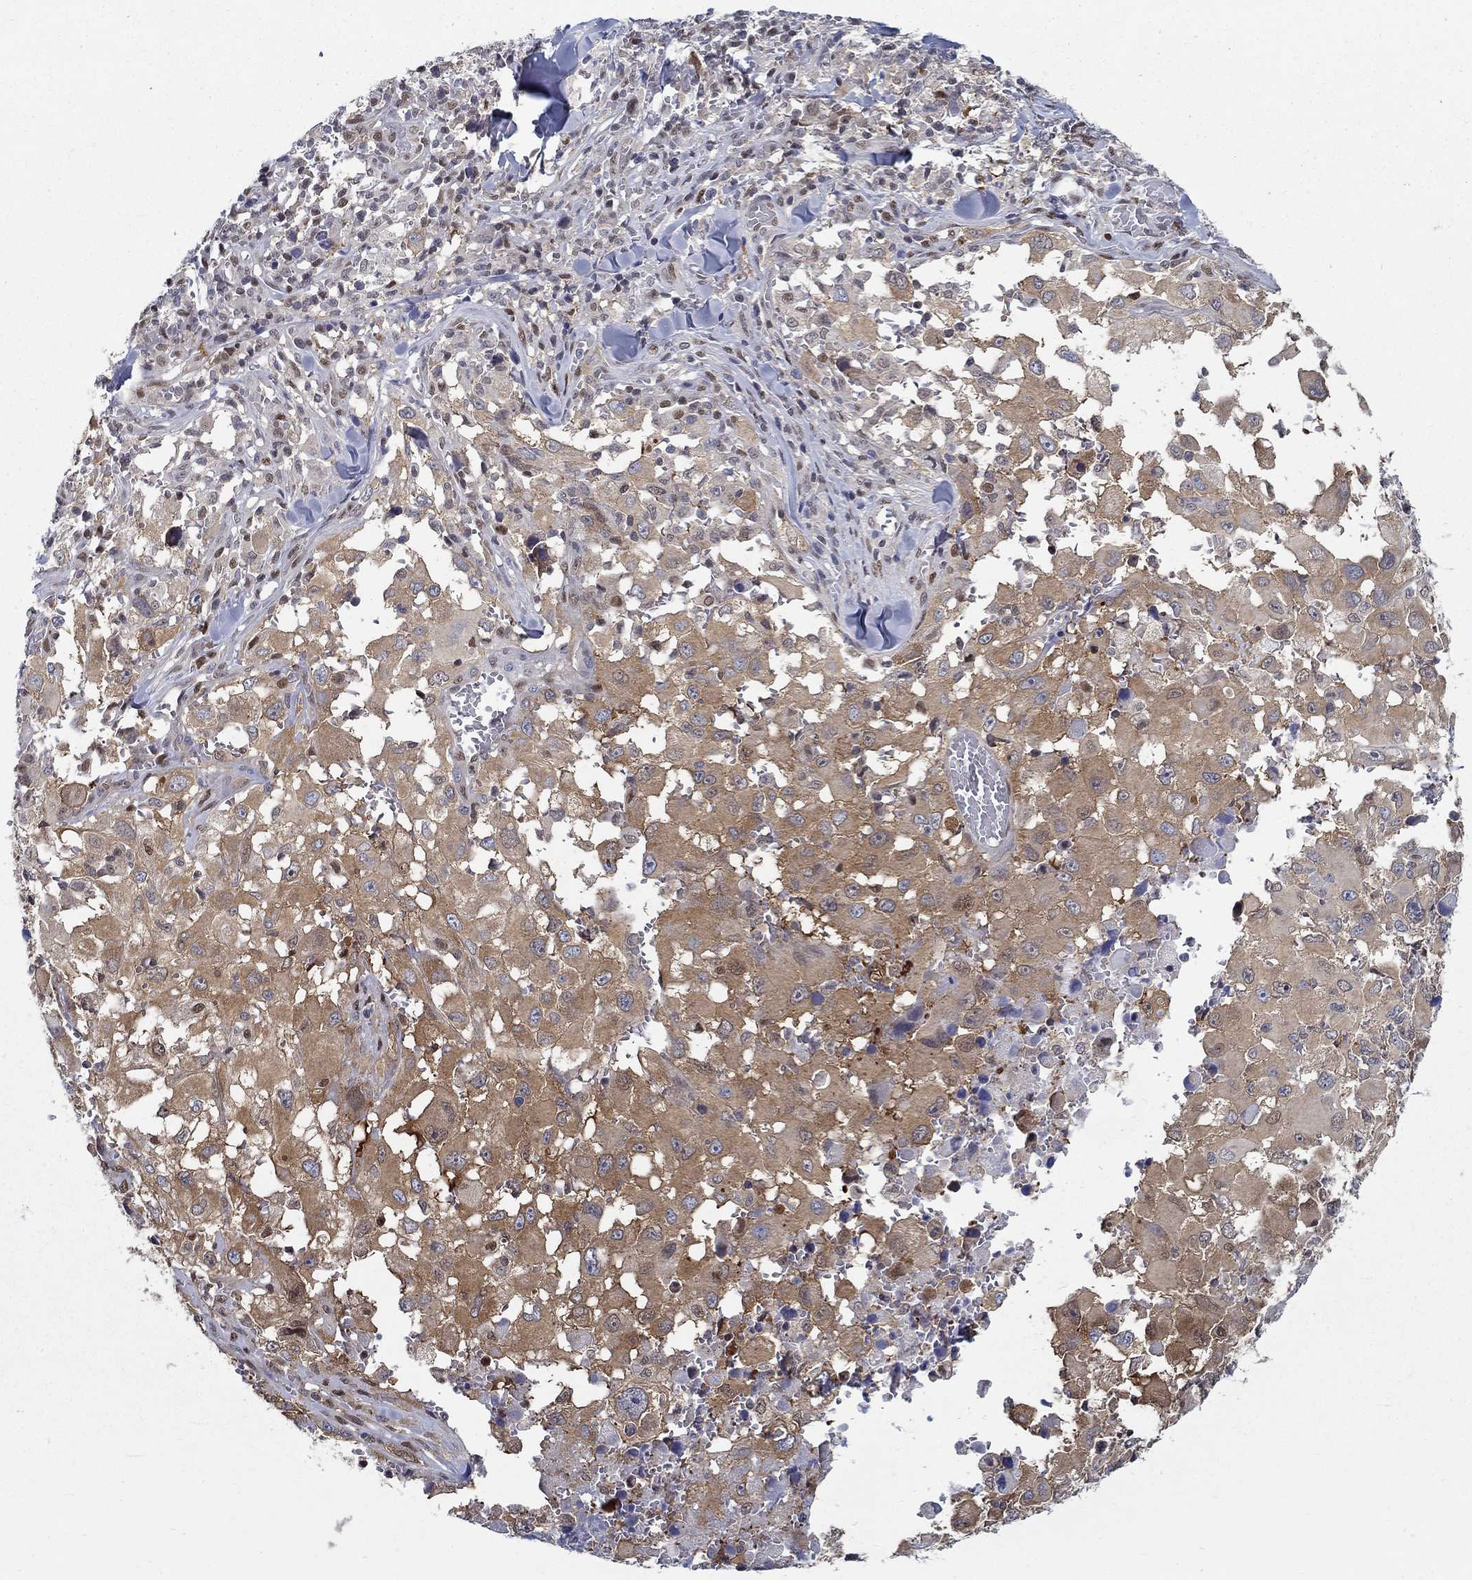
{"staining": {"intensity": "moderate", "quantity": "25%-75%", "location": "nuclear"}, "tissue": "melanoma", "cell_type": "Tumor cells", "image_type": "cancer", "snomed": [{"axis": "morphology", "description": "Malignant melanoma, Metastatic site"}, {"axis": "topography", "description": "Lymph node"}], "caption": "Protein expression analysis of human malignant melanoma (metastatic site) reveals moderate nuclear positivity in approximately 25%-75% of tumor cells.", "gene": "ZNF594", "patient": {"sex": "male", "age": 50}}